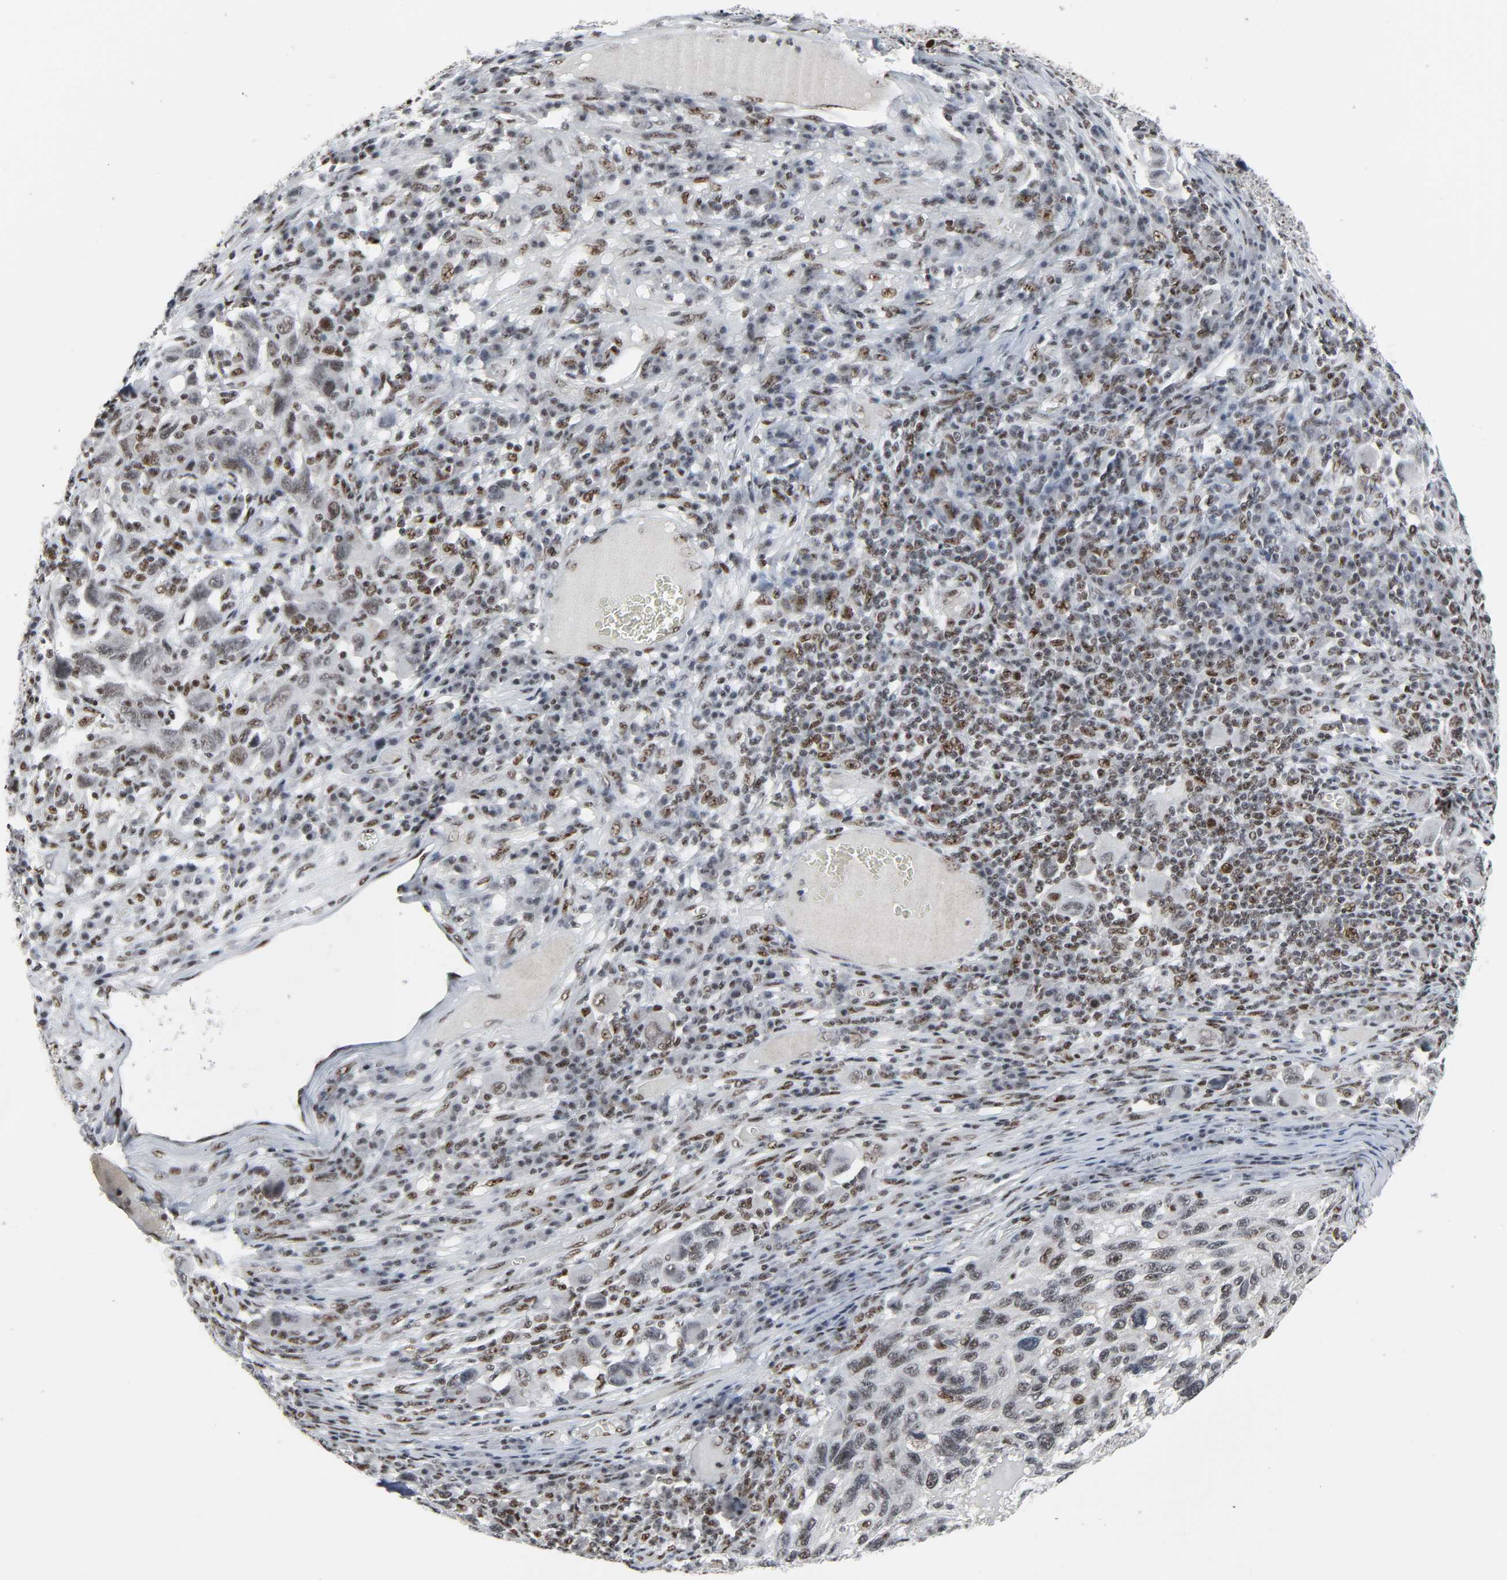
{"staining": {"intensity": "weak", "quantity": ">75%", "location": "nuclear"}, "tissue": "melanoma", "cell_type": "Tumor cells", "image_type": "cancer", "snomed": [{"axis": "morphology", "description": "Malignant melanoma, NOS"}, {"axis": "topography", "description": "Skin"}], "caption": "Immunohistochemistry histopathology image of human melanoma stained for a protein (brown), which displays low levels of weak nuclear positivity in approximately >75% of tumor cells.", "gene": "CDK7", "patient": {"sex": "male", "age": 53}}